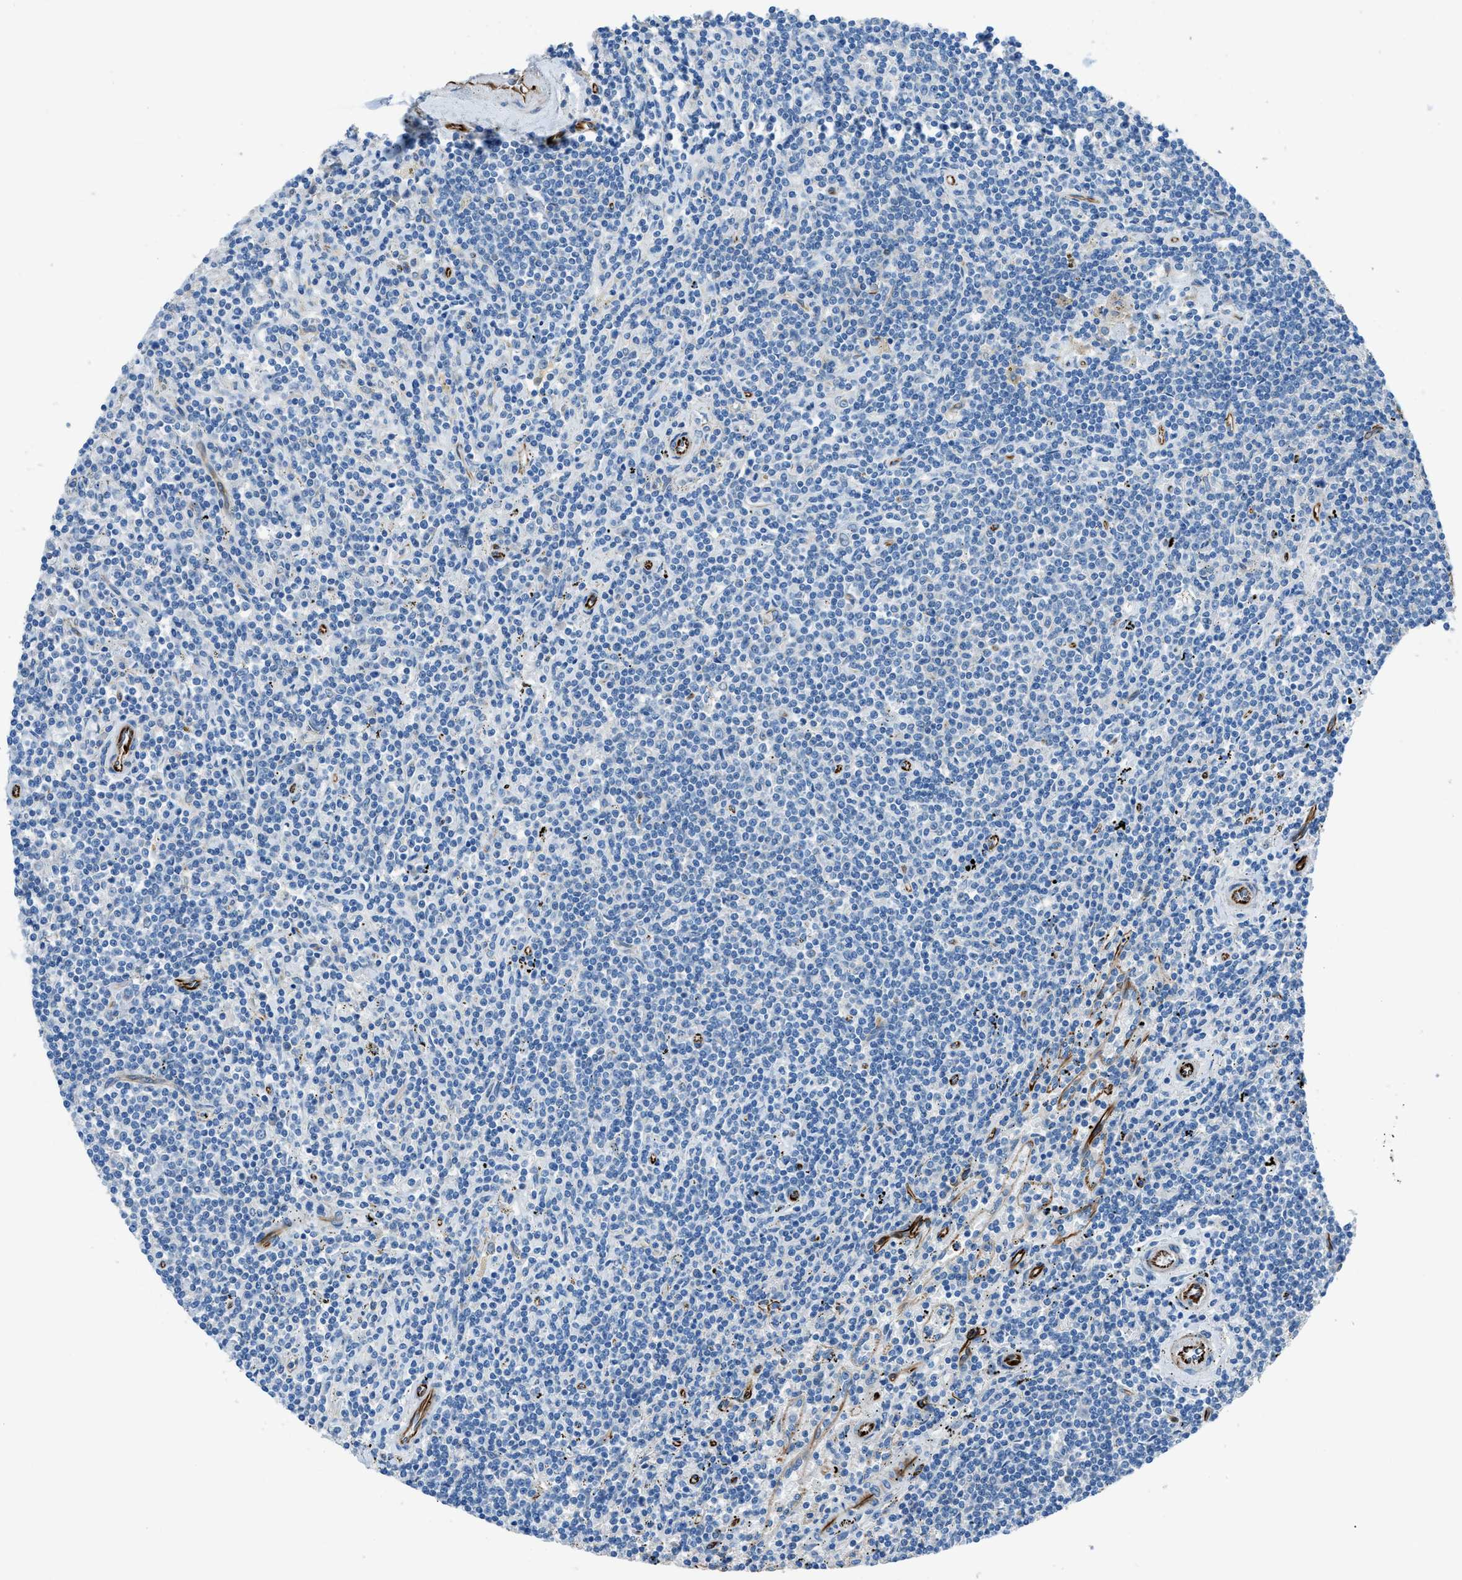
{"staining": {"intensity": "negative", "quantity": "none", "location": "none"}, "tissue": "lymphoma", "cell_type": "Tumor cells", "image_type": "cancer", "snomed": [{"axis": "morphology", "description": "Malignant lymphoma, non-Hodgkin's type, Low grade"}, {"axis": "topography", "description": "Spleen"}], "caption": "High magnification brightfield microscopy of low-grade malignant lymphoma, non-Hodgkin's type stained with DAB (brown) and counterstained with hematoxylin (blue): tumor cells show no significant positivity. Brightfield microscopy of IHC stained with DAB (3,3'-diaminobenzidine) (brown) and hematoxylin (blue), captured at high magnification.", "gene": "CABP7", "patient": {"sex": "male", "age": 76}}